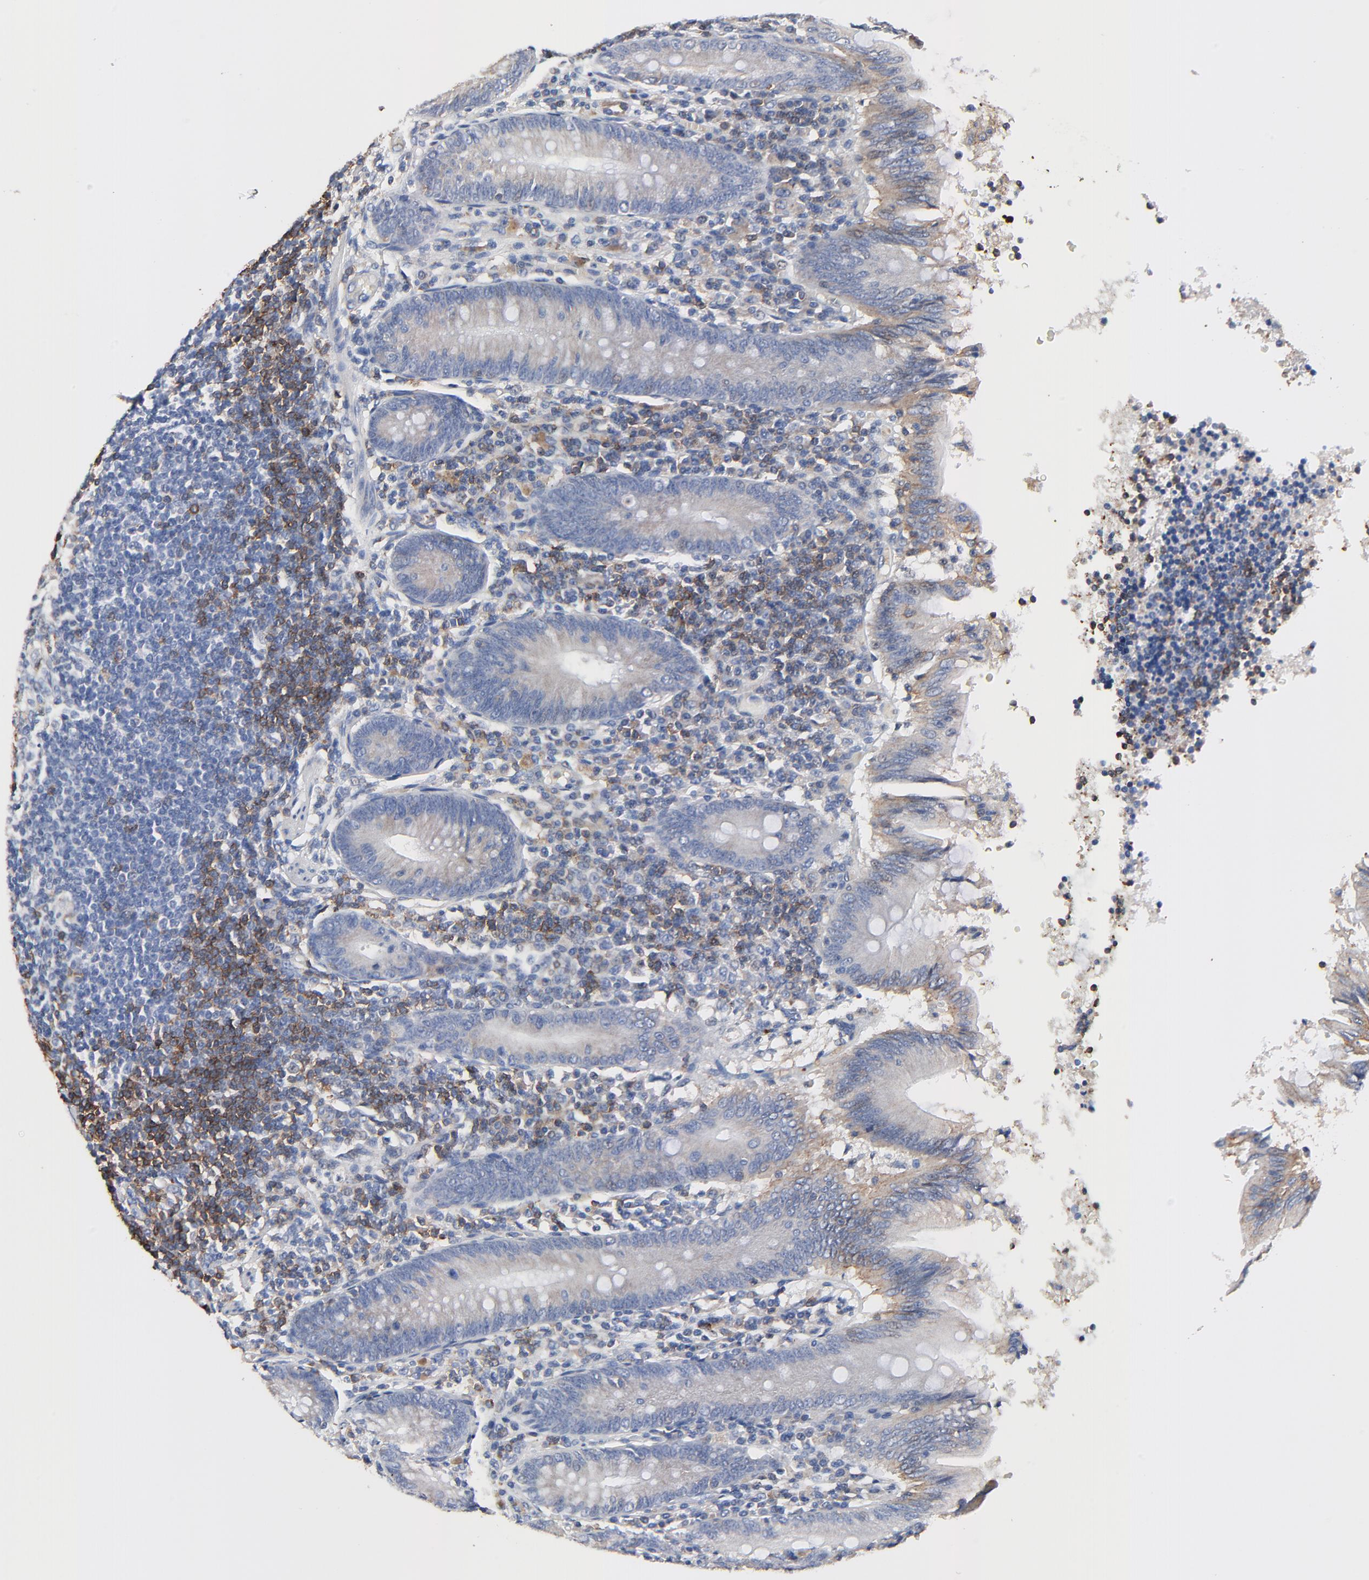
{"staining": {"intensity": "weak", "quantity": "25%-75%", "location": "cytoplasmic/membranous"}, "tissue": "appendix", "cell_type": "Glandular cells", "image_type": "normal", "snomed": [{"axis": "morphology", "description": "Normal tissue, NOS"}, {"axis": "morphology", "description": "Inflammation, NOS"}, {"axis": "topography", "description": "Appendix"}], "caption": "Immunohistochemical staining of unremarkable human appendix exhibits low levels of weak cytoplasmic/membranous positivity in about 25%-75% of glandular cells. (DAB IHC with brightfield microscopy, high magnification).", "gene": "SKAP1", "patient": {"sex": "male", "age": 46}}